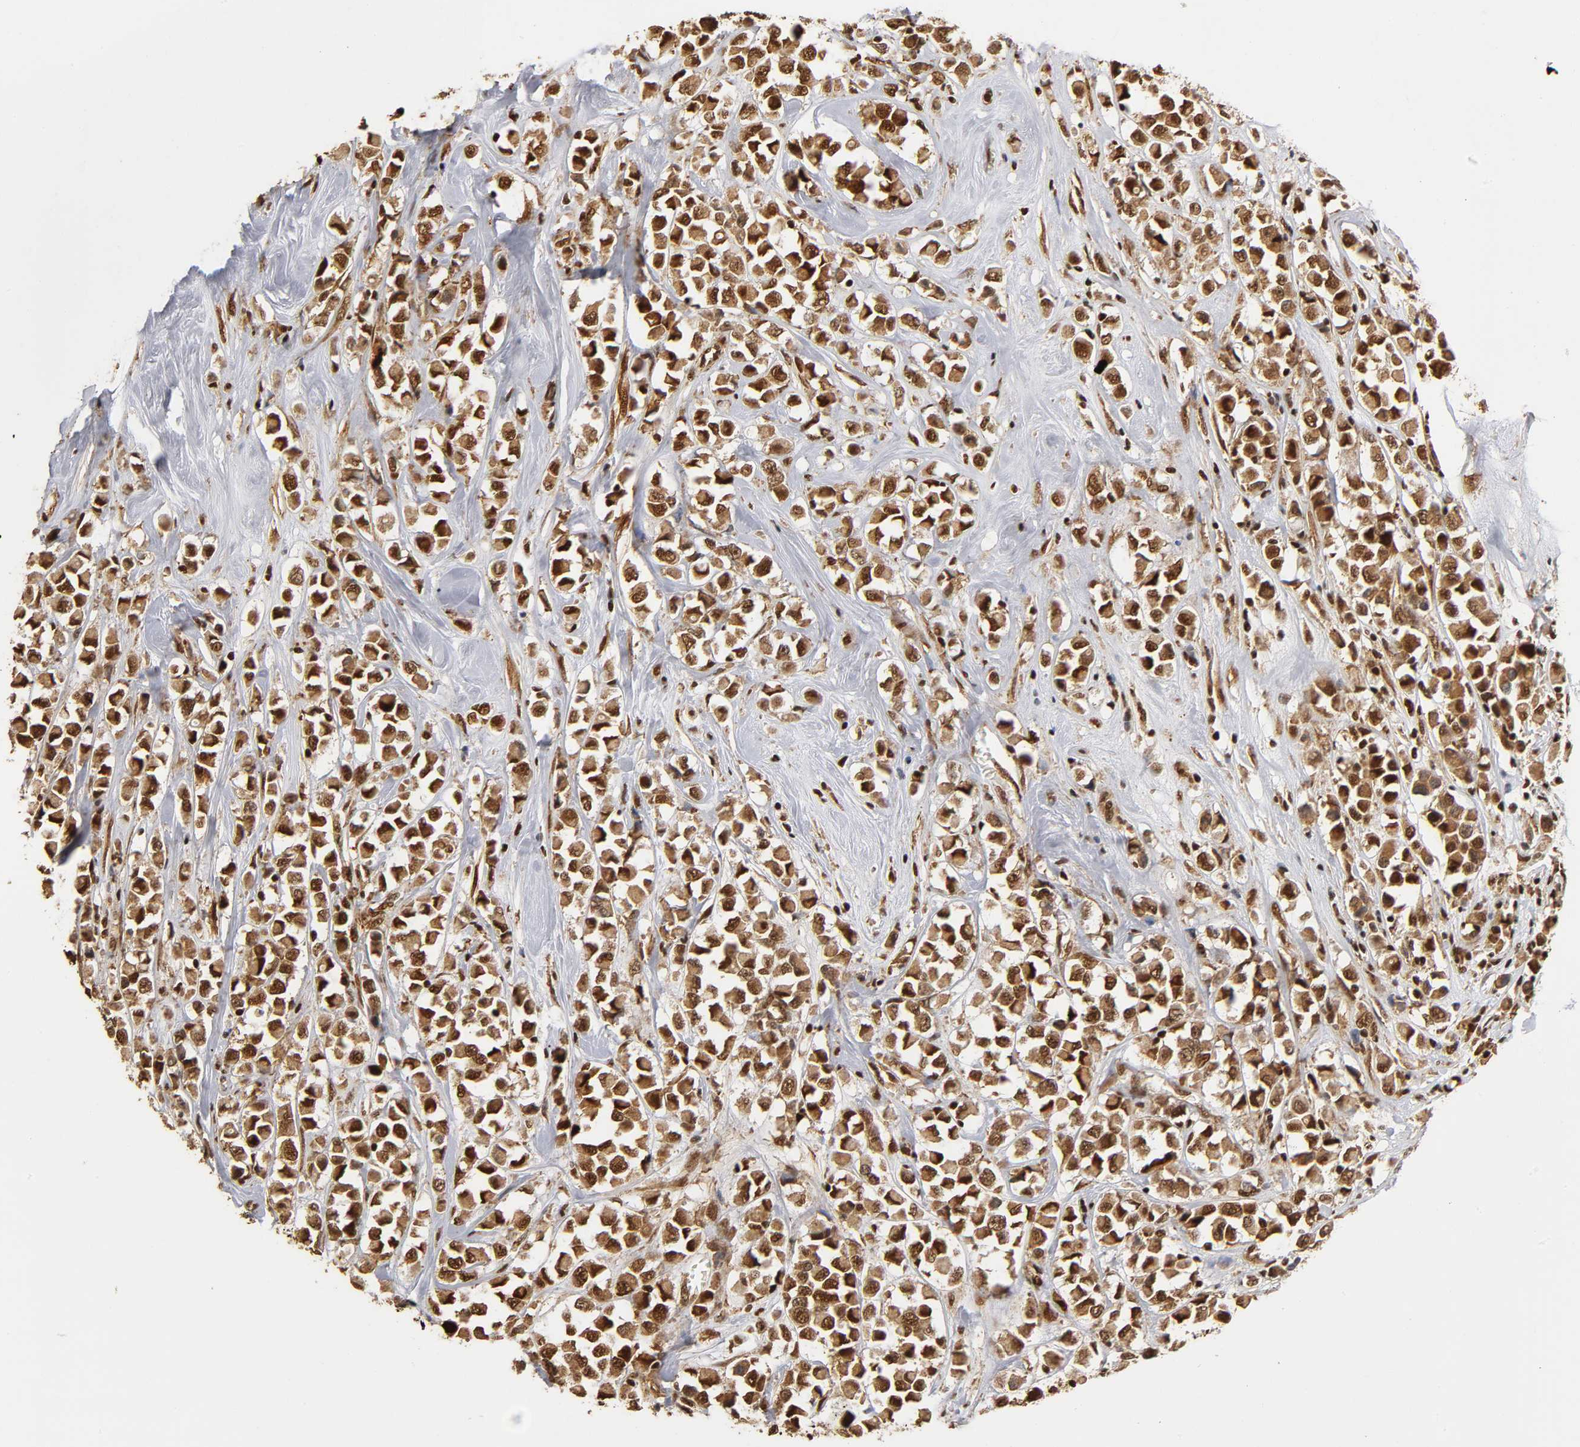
{"staining": {"intensity": "strong", "quantity": ">75%", "location": "cytoplasmic/membranous,nuclear"}, "tissue": "breast cancer", "cell_type": "Tumor cells", "image_type": "cancer", "snomed": [{"axis": "morphology", "description": "Duct carcinoma"}, {"axis": "topography", "description": "Breast"}], "caption": "Brown immunohistochemical staining in human breast cancer demonstrates strong cytoplasmic/membranous and nuclear expression in about >75% of tumor cells.", "gene": "RNF122", "patient": {"sex": "female", "age": 61}}